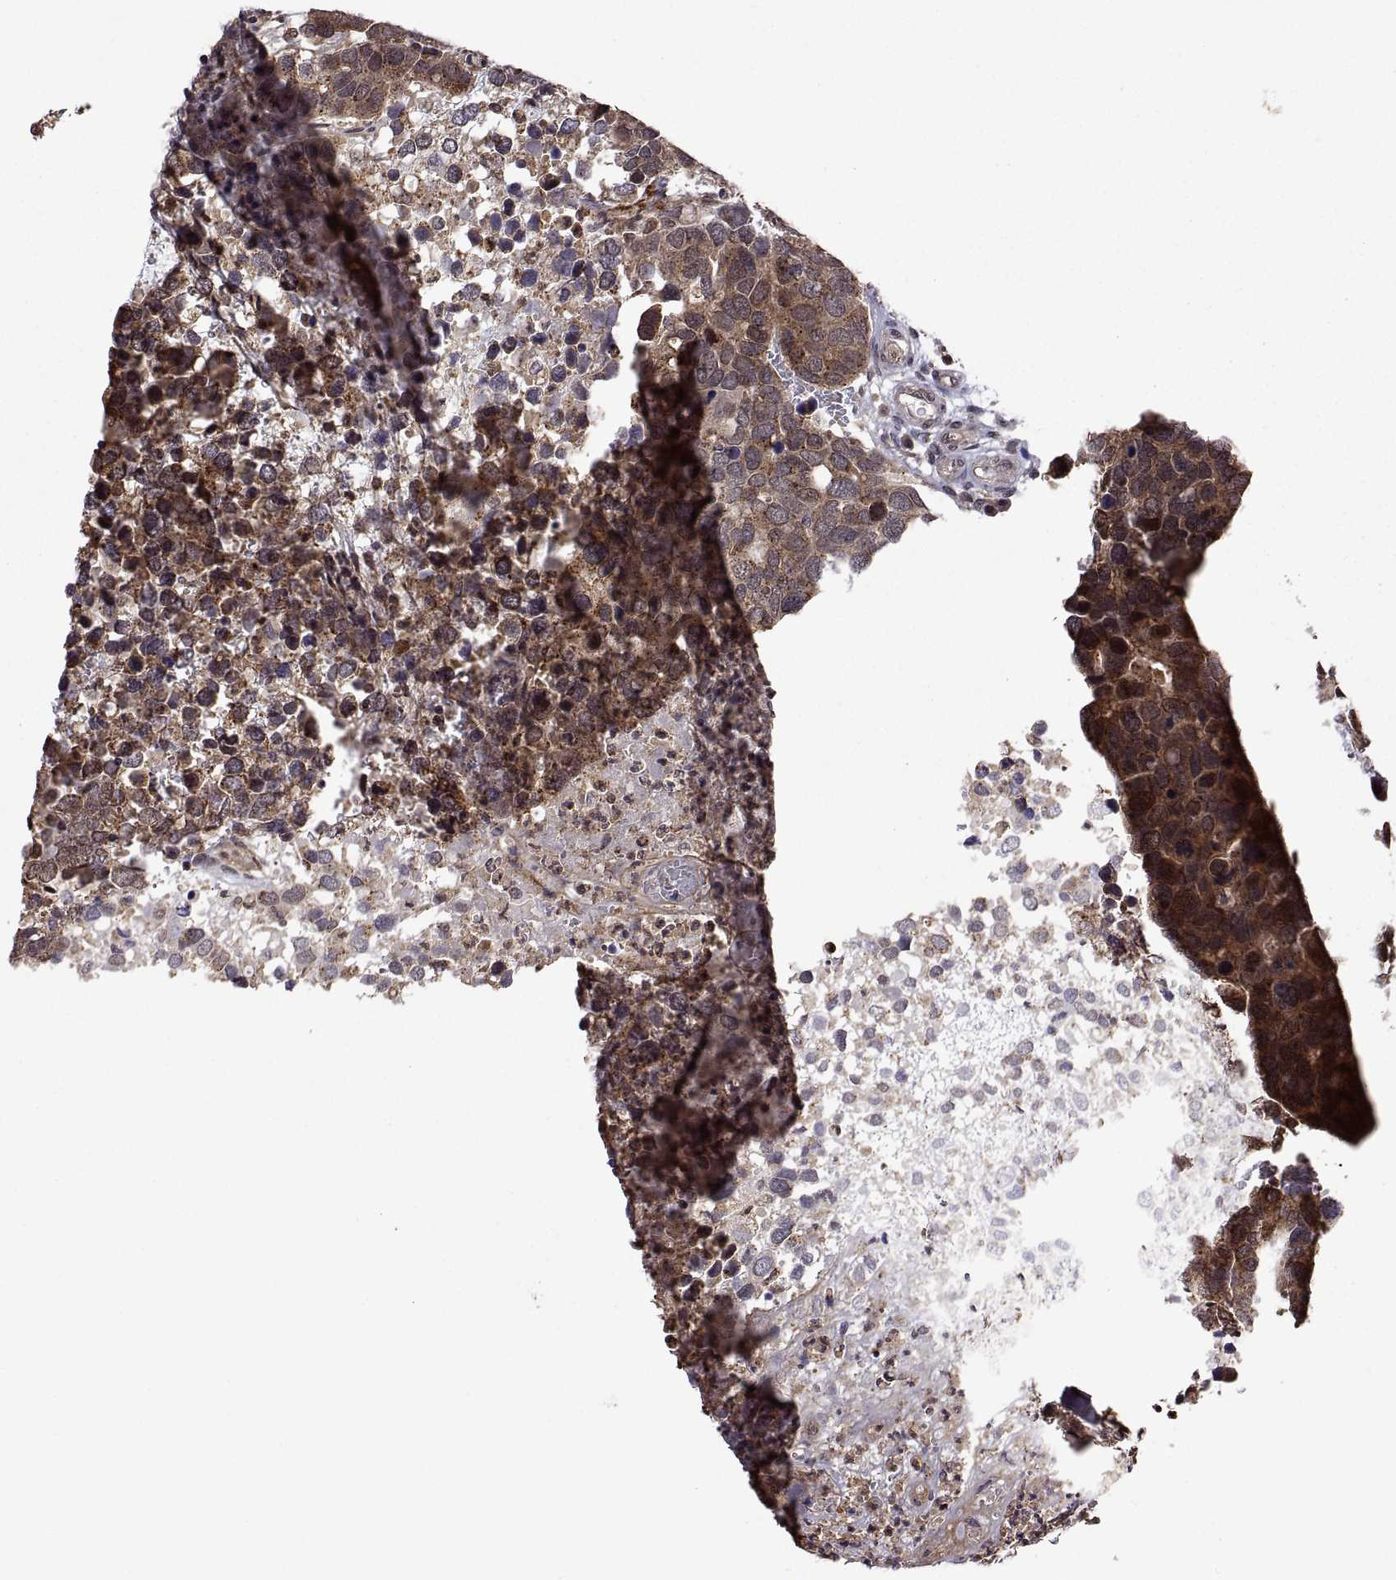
{"staining": {"intensity": "moderate", "quantity": "25%-75%", "location": "cytoplasmic/membranous"}, "tissue": "breast cancer", "cell_type": "Tumor cells", "image_type": "cancer", "snomed": [{"axis": "morphology", "description": "Duct carcinoma"}, {"axis": "topography", "description": "Breast"}], "caption": "Protein expression analysis of human breast cancer (invasive ductal carcinoma) reveals moderate cytoplasmic/membranous staining in about 25%-75% of tumor cells.", "gene": "ZNRF2", "patient": {"sex": "female", "age": 83}}